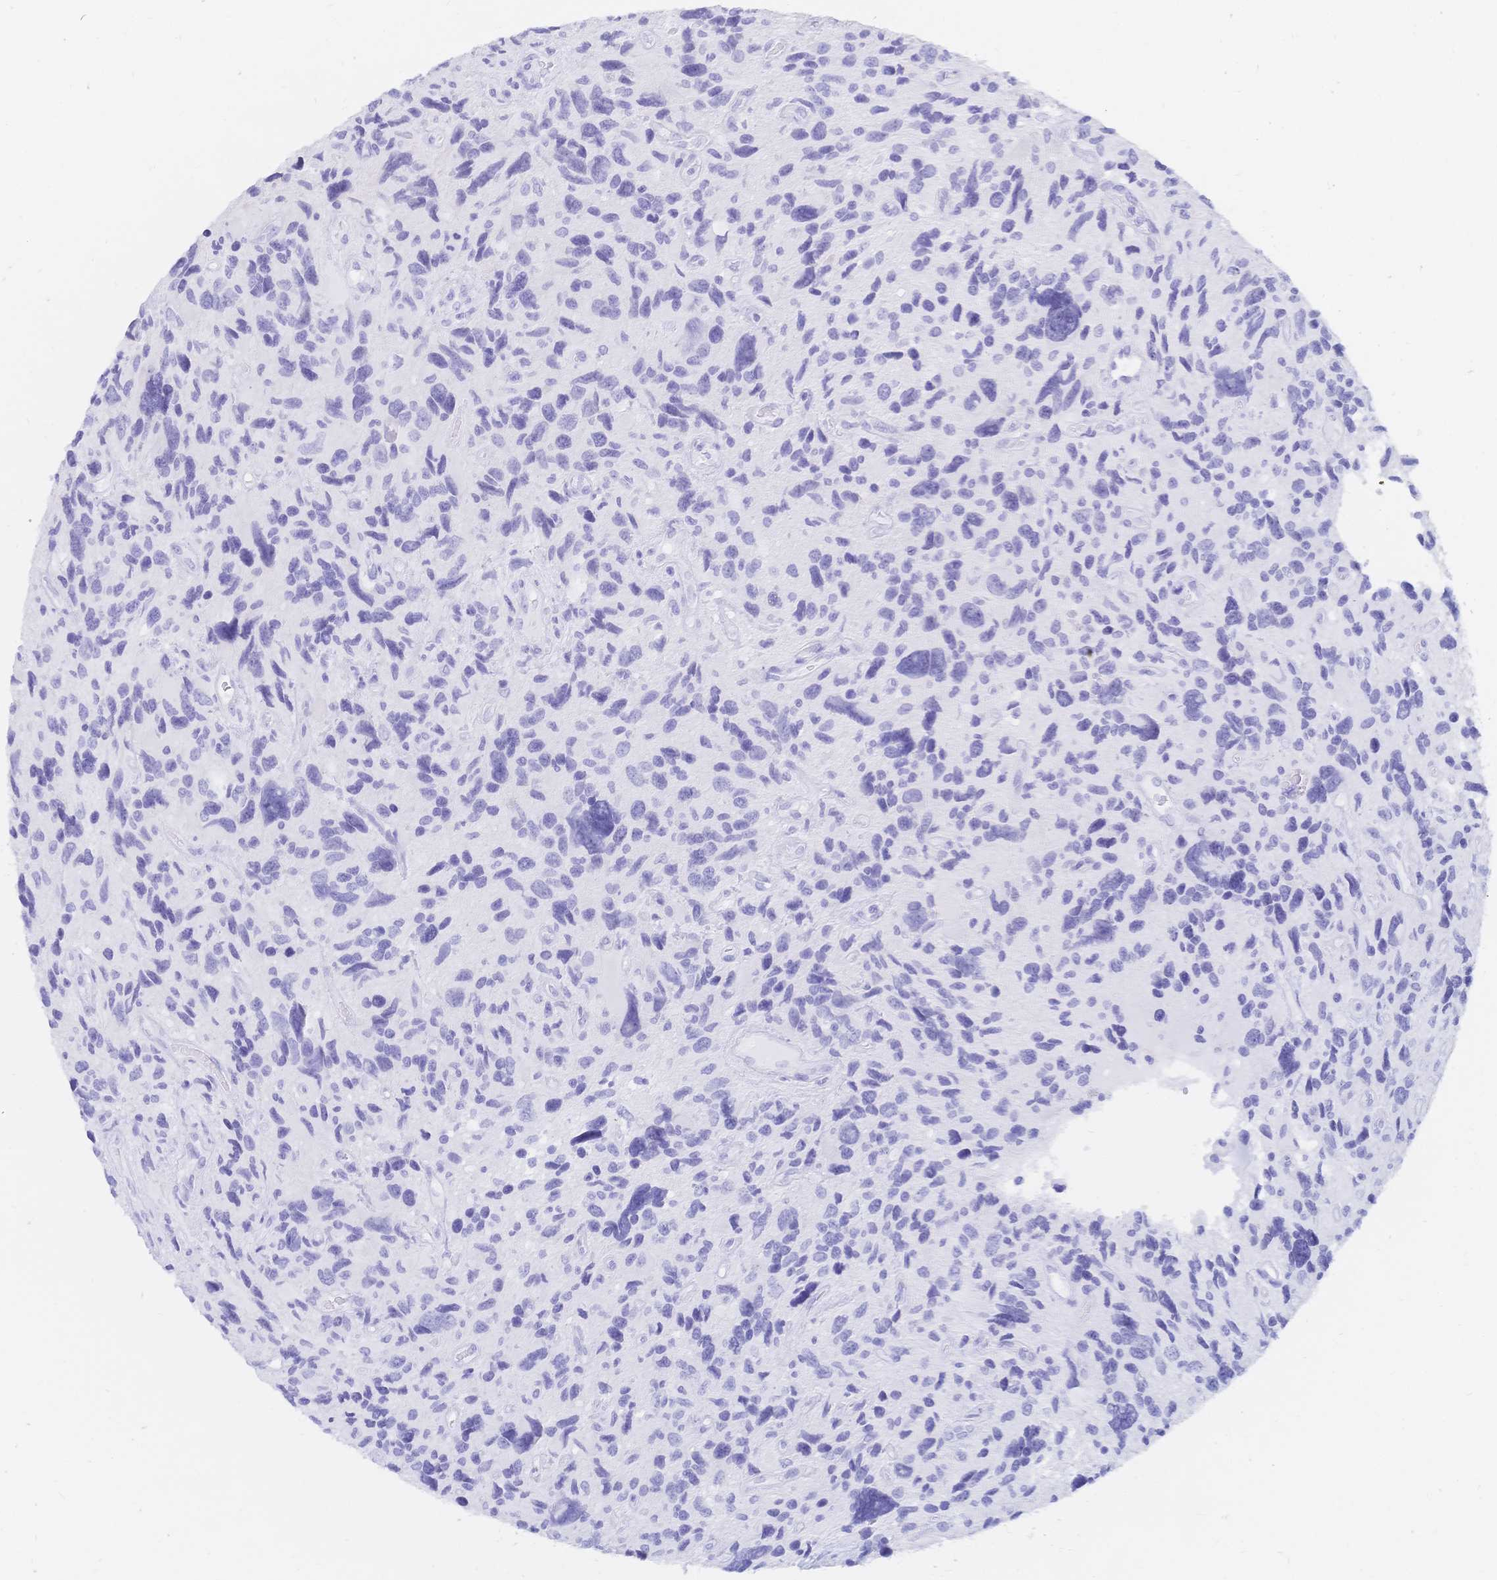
{"staining": {"intensity": "negative", "quantity": "none", "location": "none"}, "tissue": "glioma", "cell_type": "Tumor cells", "image_type": "cancer", "snomed": [{"axis": "morphology", "description": "Glioma, malignant, High grade"}, {"axis": "topography", "description": "Brain"}], "caption": "Tumor cells show no significant protein positivity in malignant high-grade glioma. (Brightfield microscopy of DAB IHC at high magnification).", "gene": "MEP1B", "patient": {"sex": "male", "age": 46}}